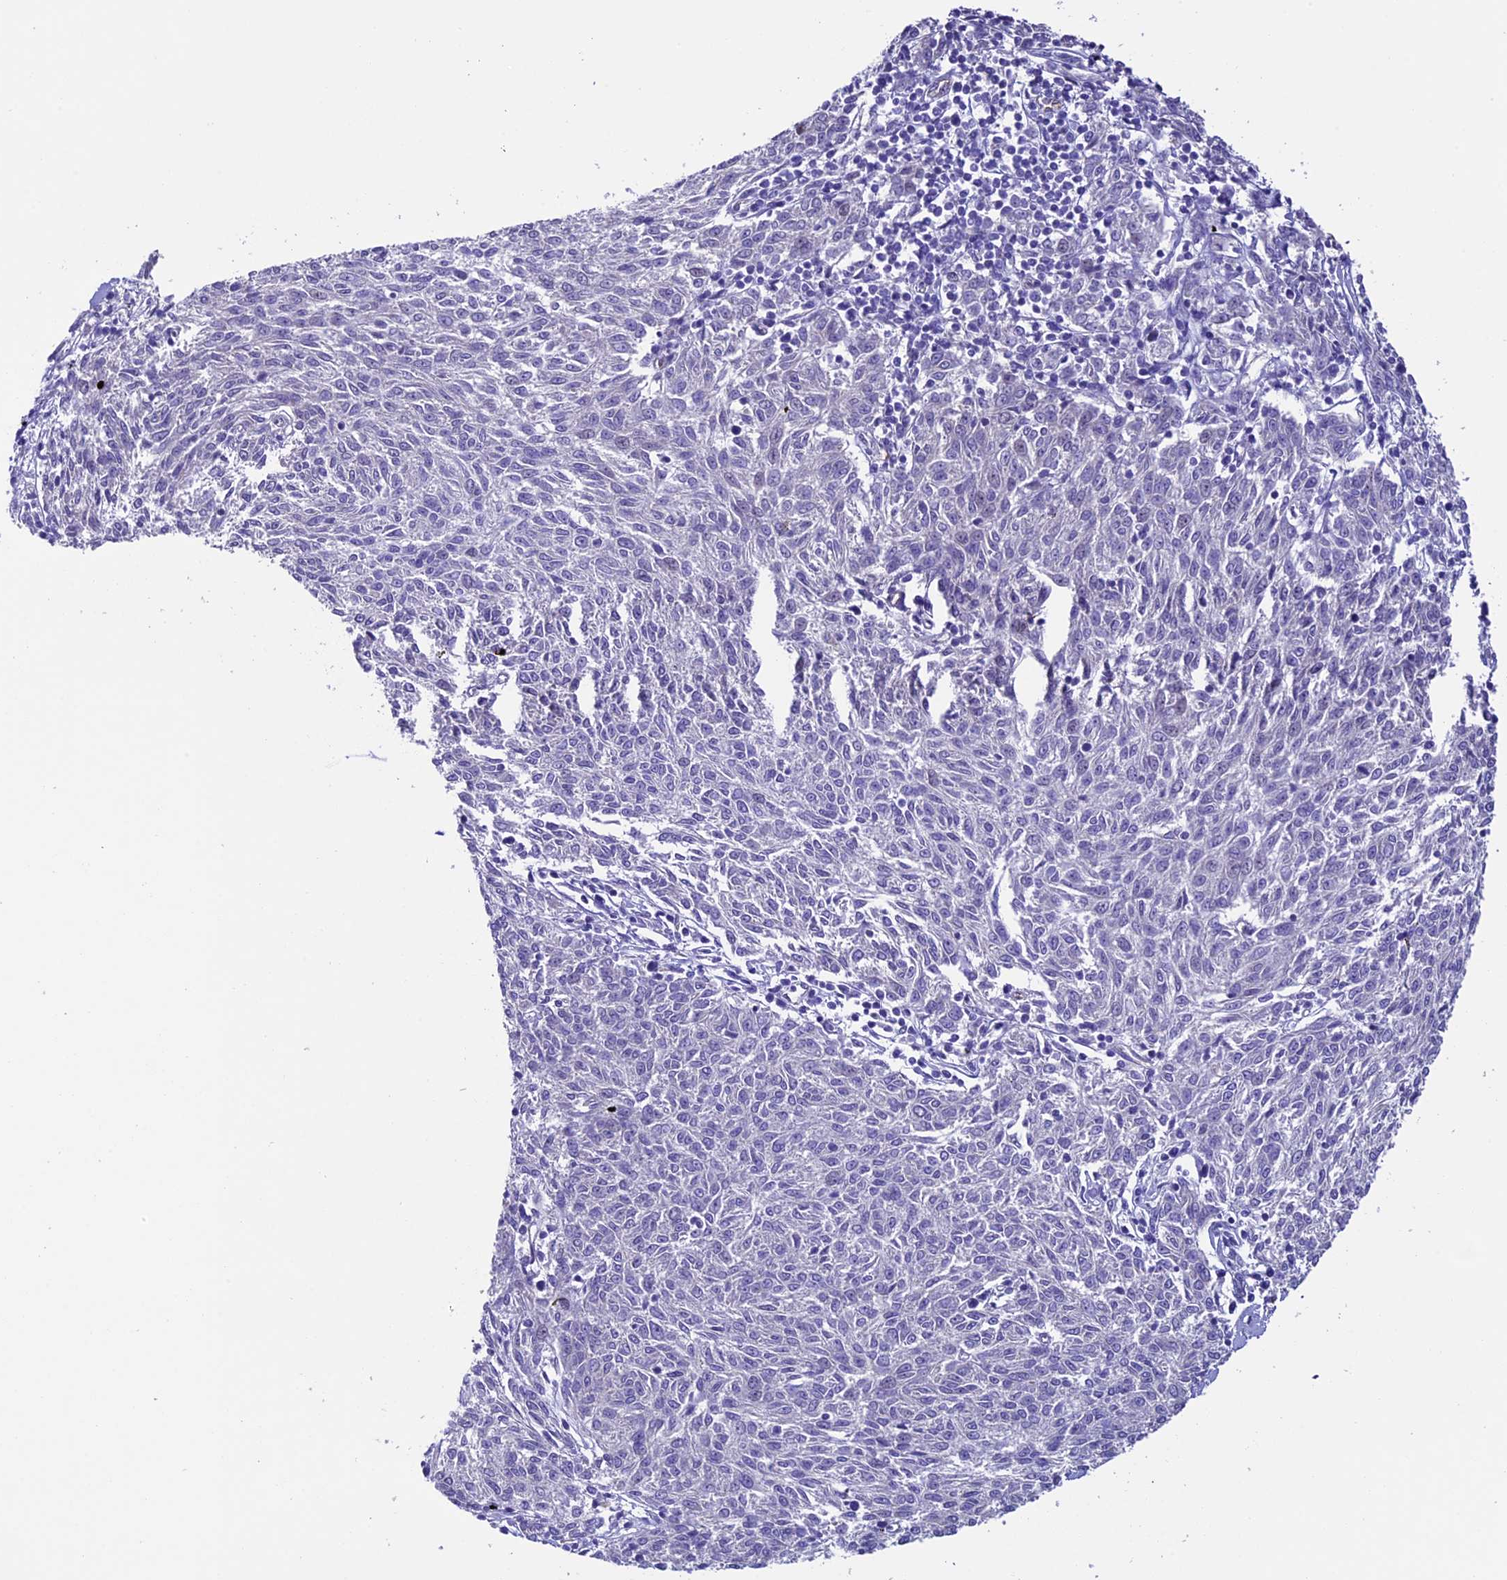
{"staining": {"intensity": "negative", "quantity": "none", "location": "none"}, "tissue": "melanoma", "cell_type": "Tumor cells", "image_type": "cancer", "snomed": [{"axis": "morphology", "description": "Malignant melanoma, NOS"}, {"axis": "topography", "description": "Skin"}], "caption": "The photomicrograph demonstrates no staining of tumor cells in melanoma. Nuclei are stained in blue.", "gene": "TMEM171", "patient": {"sex": "female", "age": 72}}